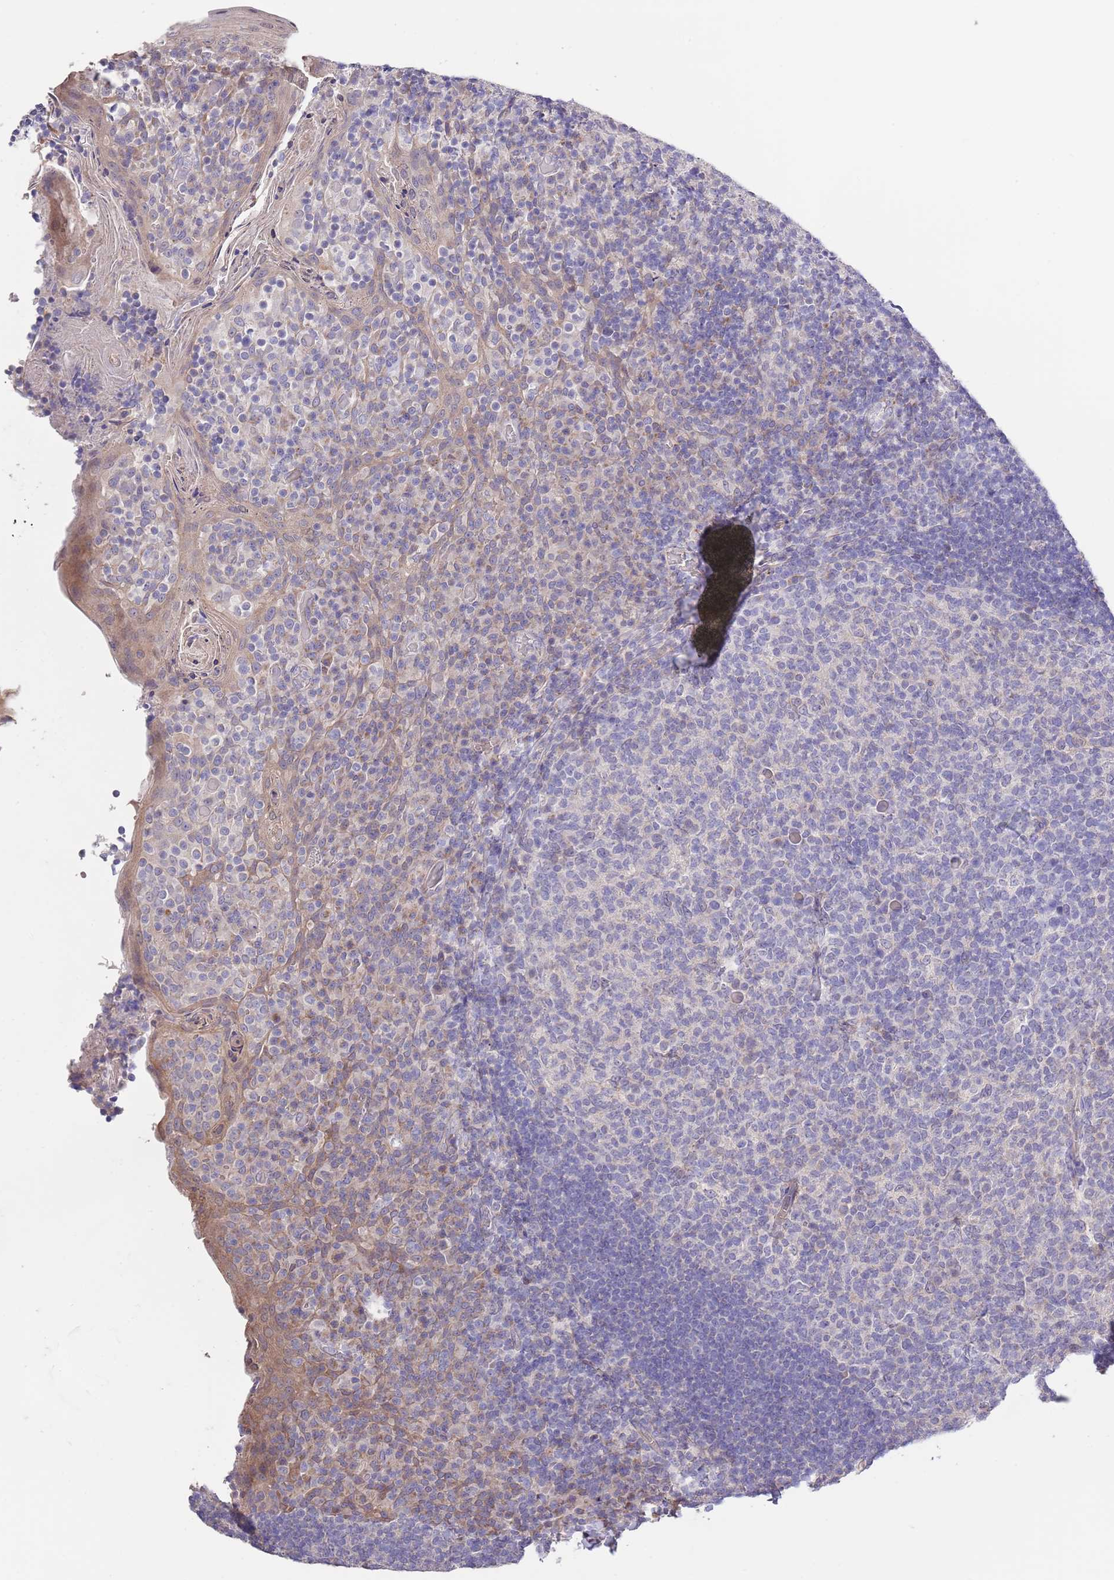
{"staining": {"intensity": "negative", "quantity": "none", "location": "none"}, "tissue": "tonsil", "cell_type": "Germinal center cells", "image_type": "normal", "snomed": [{"axis": "morphology", "description": "Normal tissue, NOS"}, {"axis": "topography", "description": "Tonsil"}], "caption": "Image shows no significant protein positivity in germinal center cells of normal tonsil. (DAB IHC, high magnification).", "gene": "LIPJ", "patient": {"sex": "female", "age": 10}}